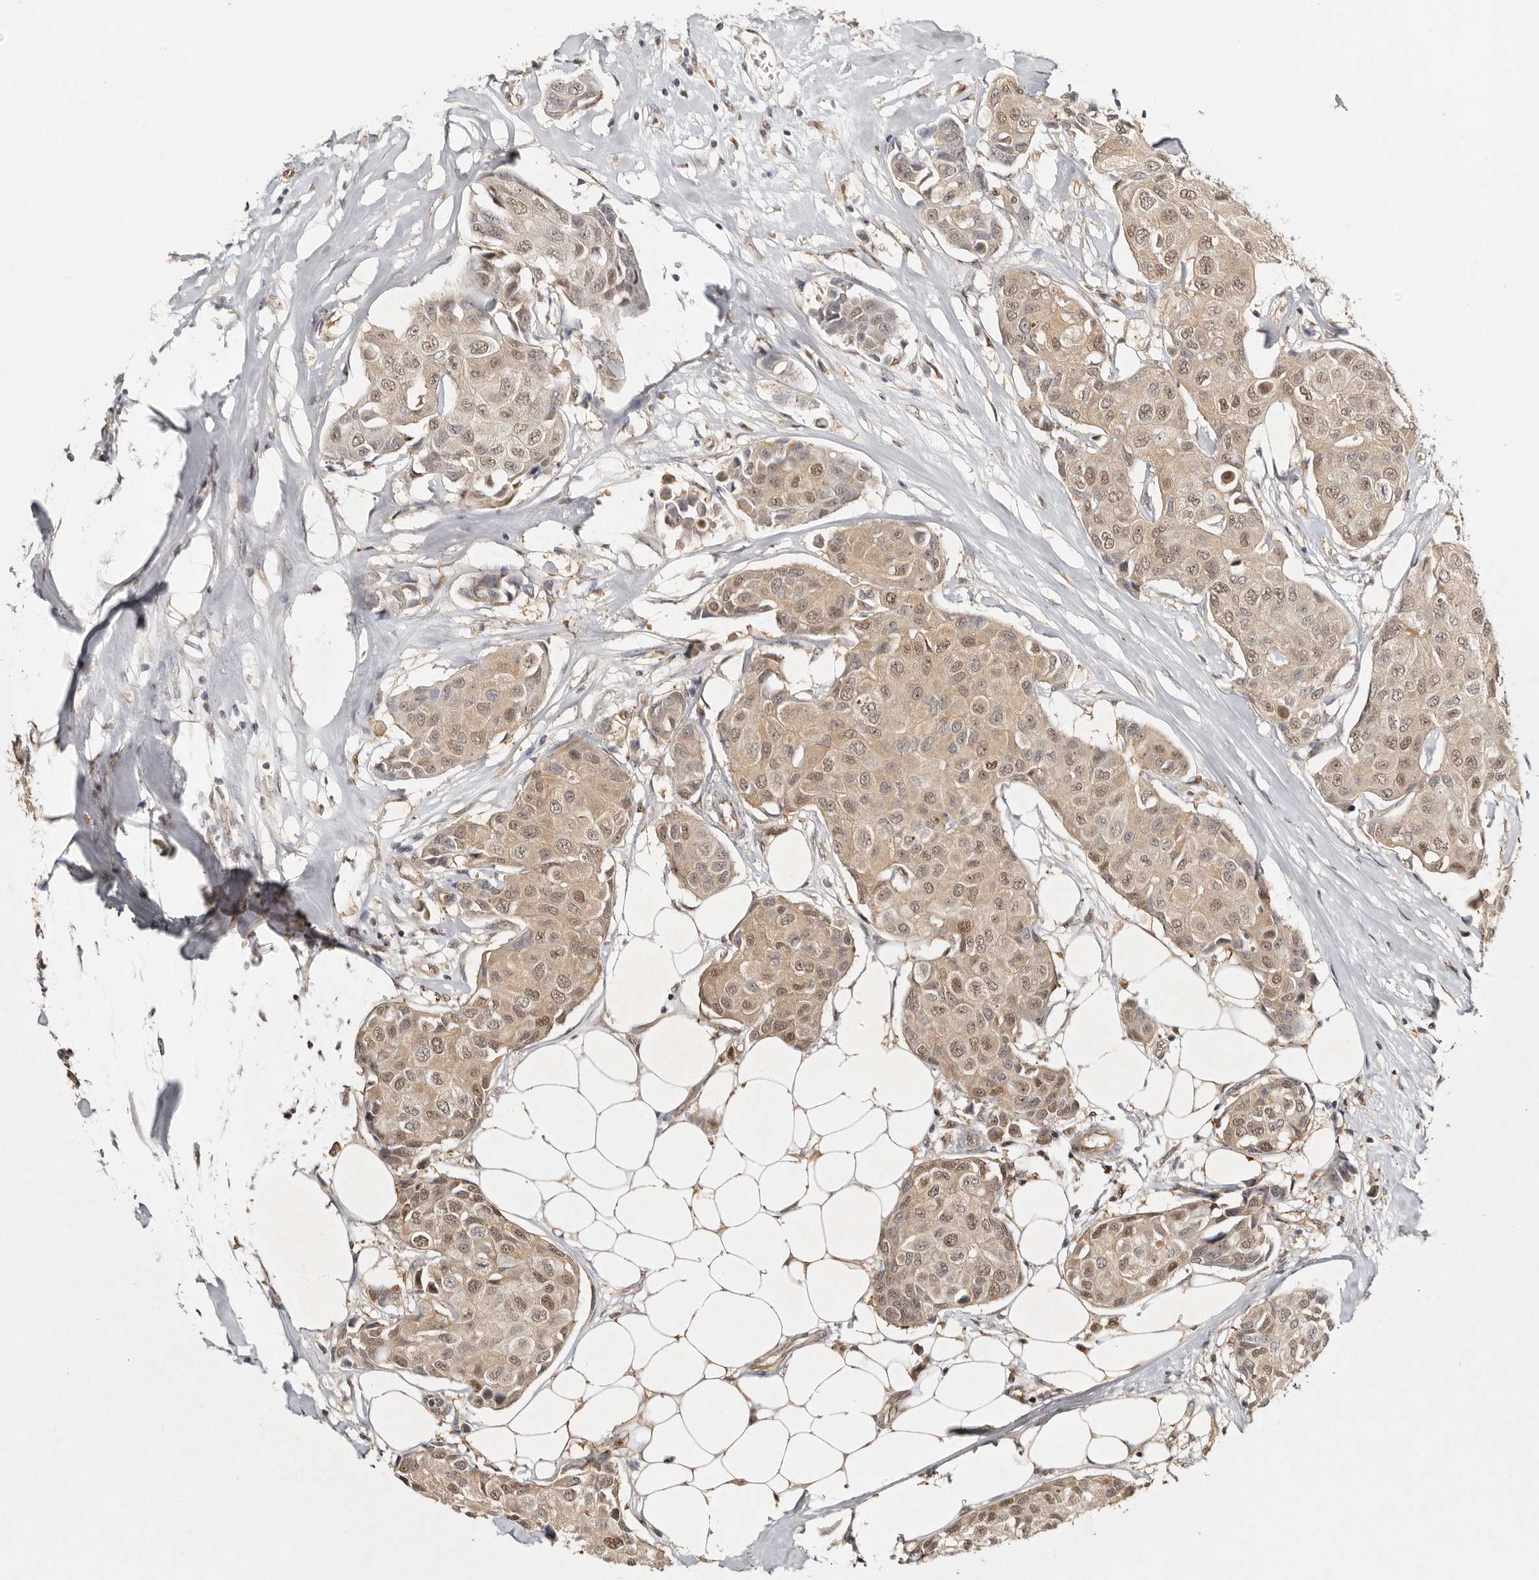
{"staining": {"intensity": "moderate", "quantity": ">75%", "location": "nuclear"}, "tissue": "breast cancer", "cell_type": "Tumor cells", "image_type": "cancer", "snomed": [{"axis": "morphology", "description": "Duct carcinoma"}, {"axis": "topography", "description": "Breast"}], "caption": "Approximately >75% of tumor cells in intraductal carcinoma (breast) display moderate nuclear protein positivity as visualized by brown immunohistochemical staining.", "gene": "PSMA5", "patient": {"sex": "female", "age": 80}}